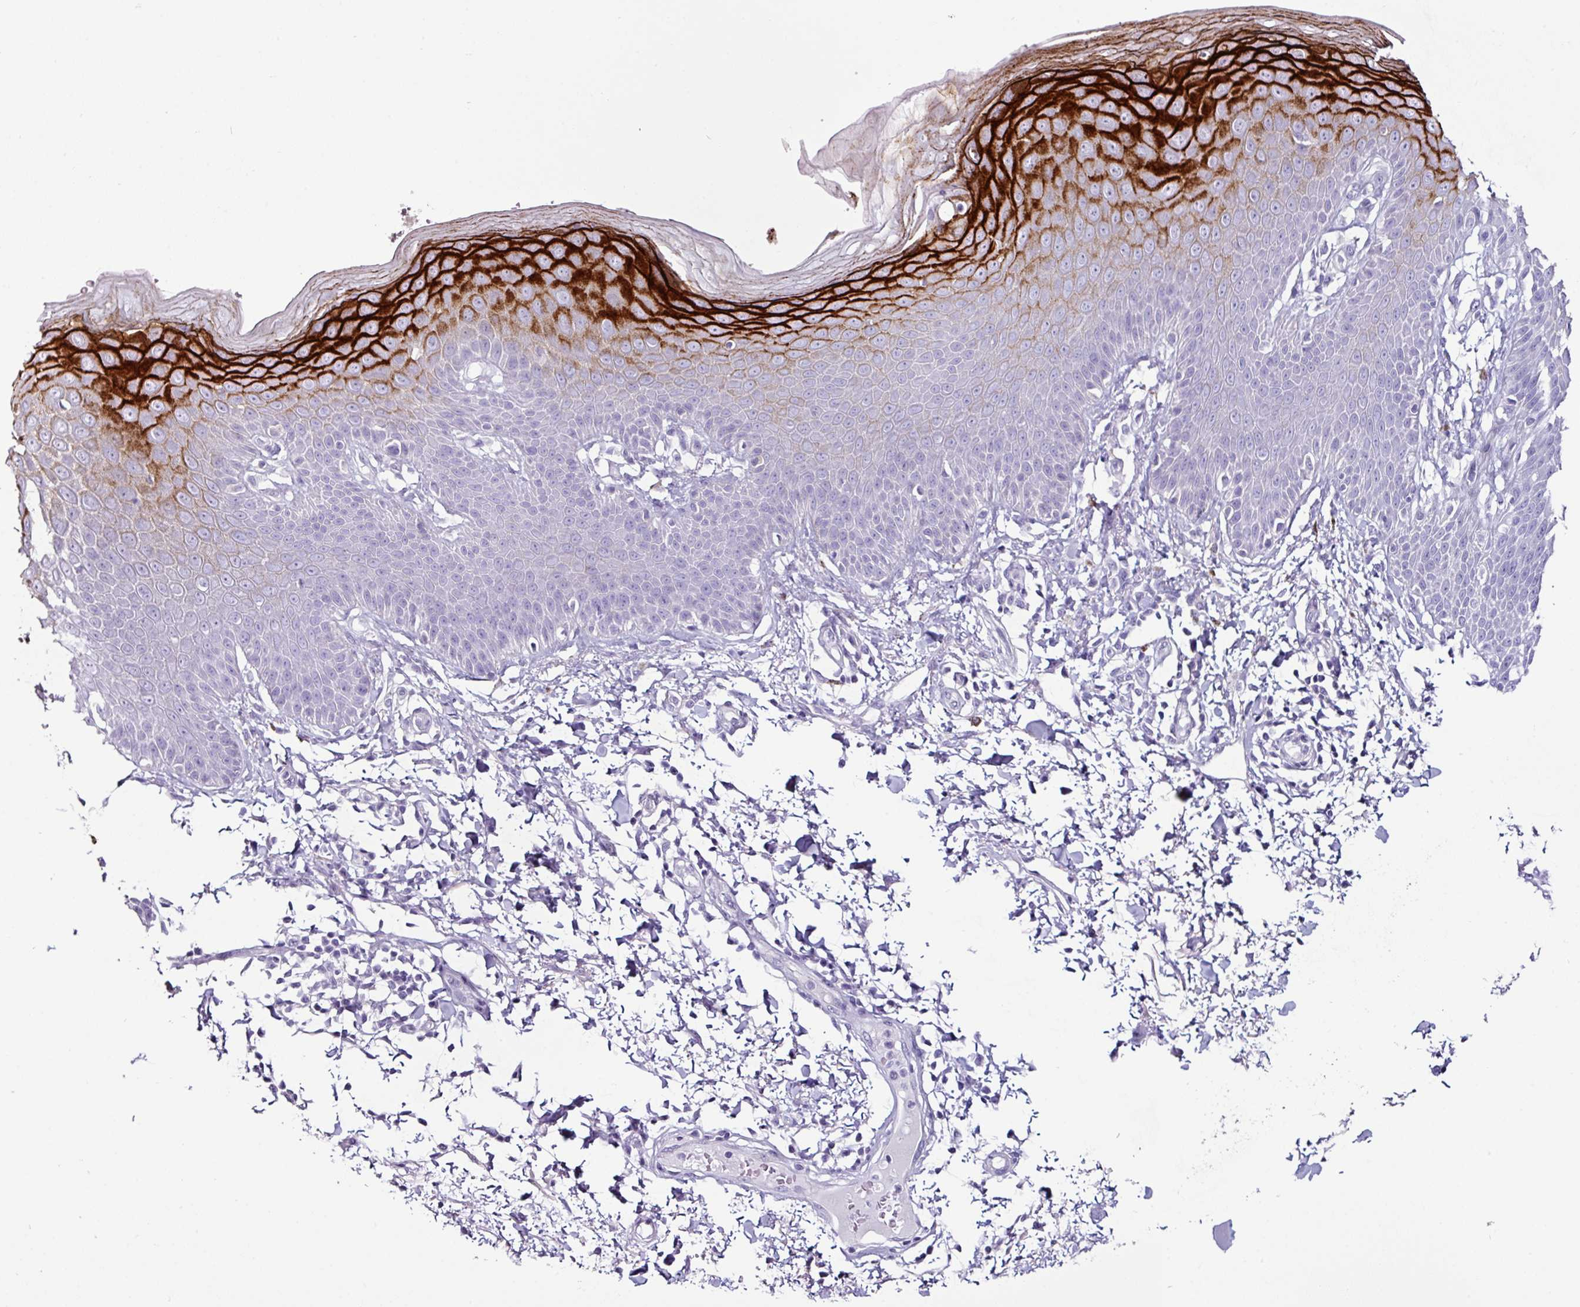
{"staining": {"intensity": "strong", "quantity": "<25%", "location": "cytoplasmic/membranous"}, "tissue": "skin", "cell_type": "Epidermal cells", "image_type": "normal", "snomed": [{"axis": "morphology", "description": "Normal tissue, NOS"}, {"axis": "topography", "description": "Peripheral nerve tissue"}], "caption": "The image reveals a brown stain indicating the presence of a protein in the cytoplasmic/membranous of epidermal cells in skin.", "gene": "GLP2R", "patient": {"sex": "male", "age": 51}}